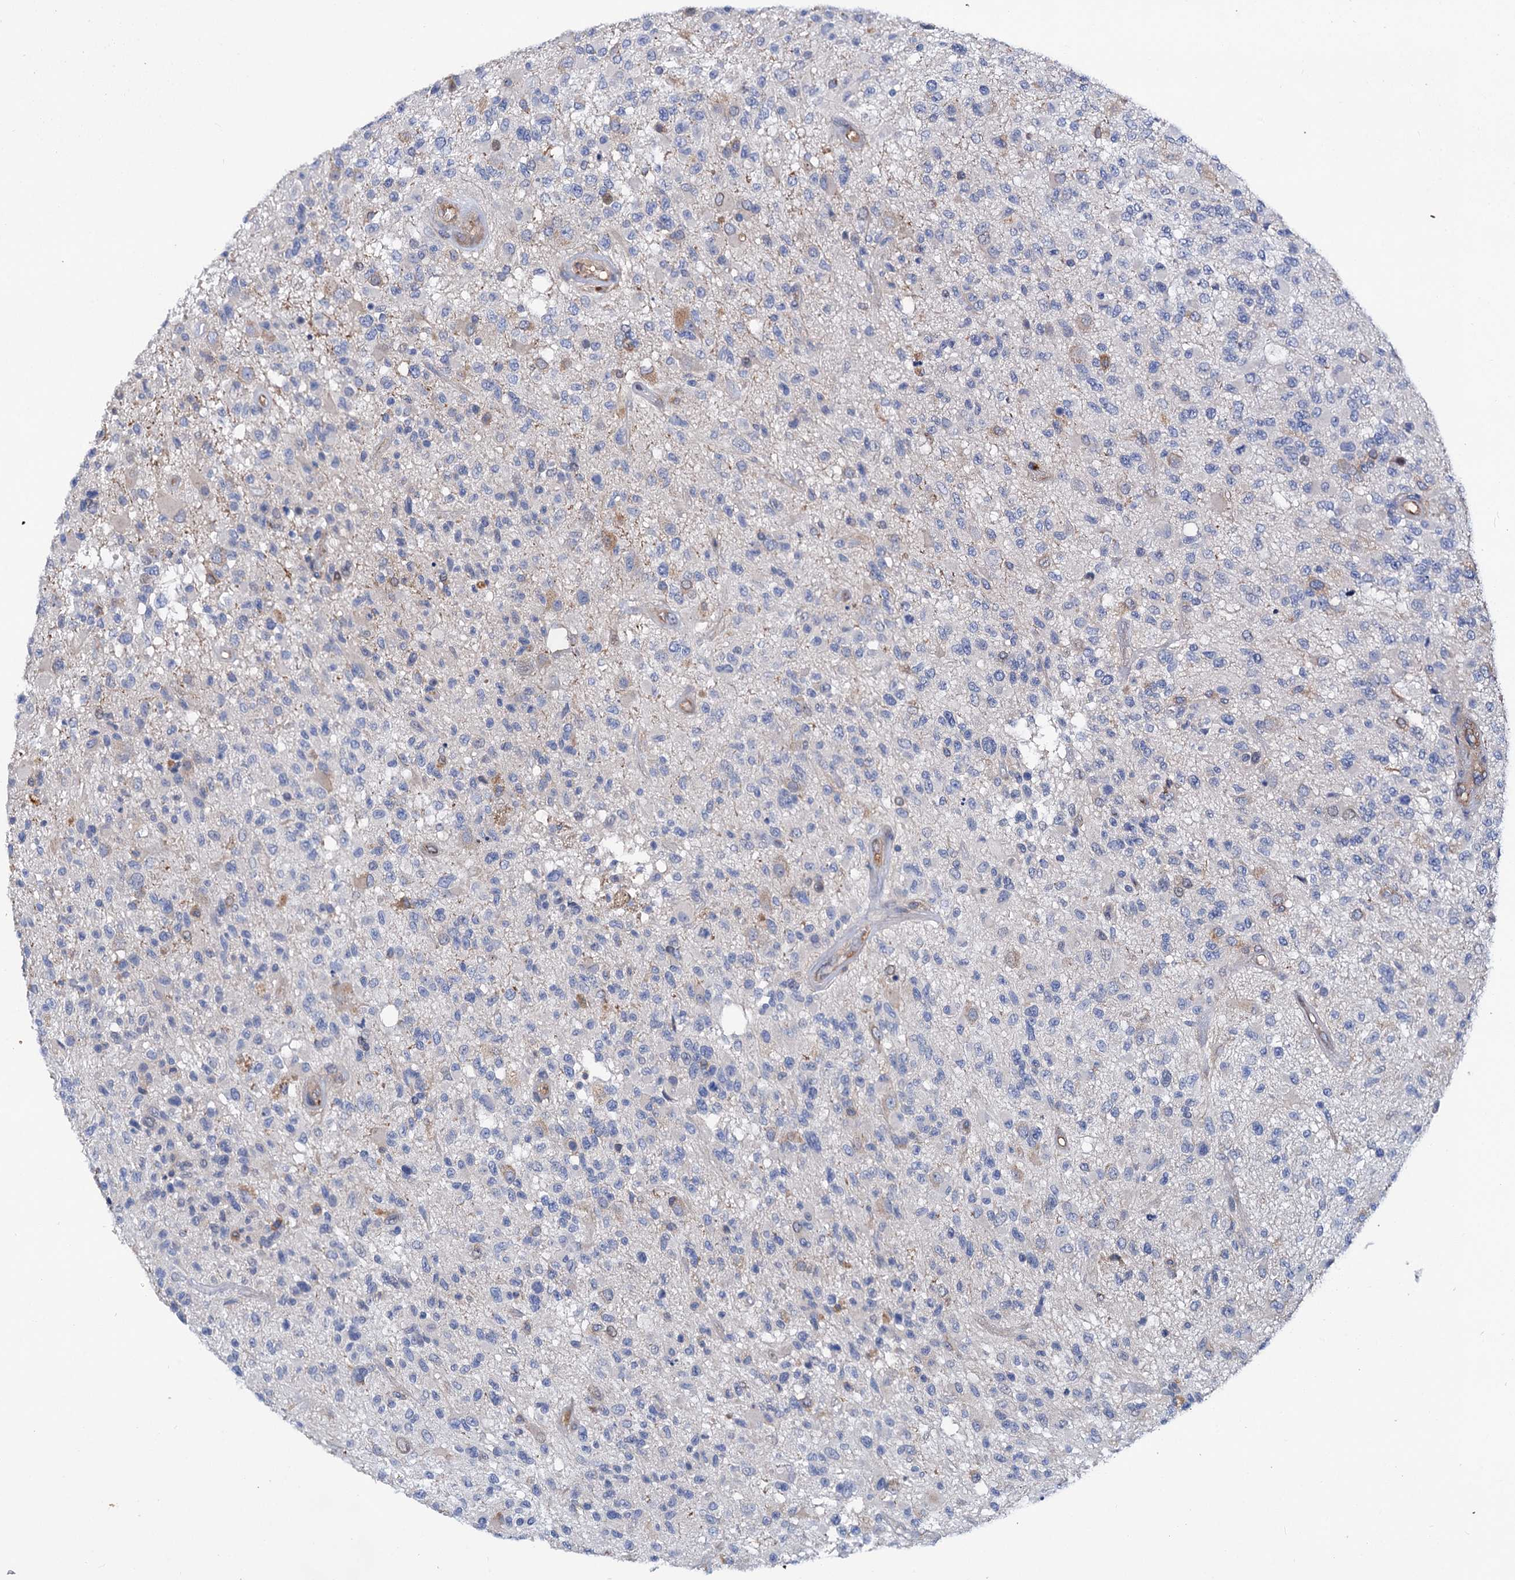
{"staining": {"intensity": "negative", "quantity": "none", "location": "none"}, "tissue": "glioma", "cell_type": "Tumor cells", "image_type": "cancer", "snomed": [{"axis": "morphology", "description": "Glioma, malignant, High grade"}, {"axis": "morphology", "description": "Glioblastoma, NOS"}, {"axis": "topography", "description": "Brain"}], "caption": "This is an immunohistochemistry (IHC) image of human malignant glioma (high-grade). There is no positivity in tumor cells.", "gene": "TRIM55", "patient": {"sex": "male", "age": 60}}